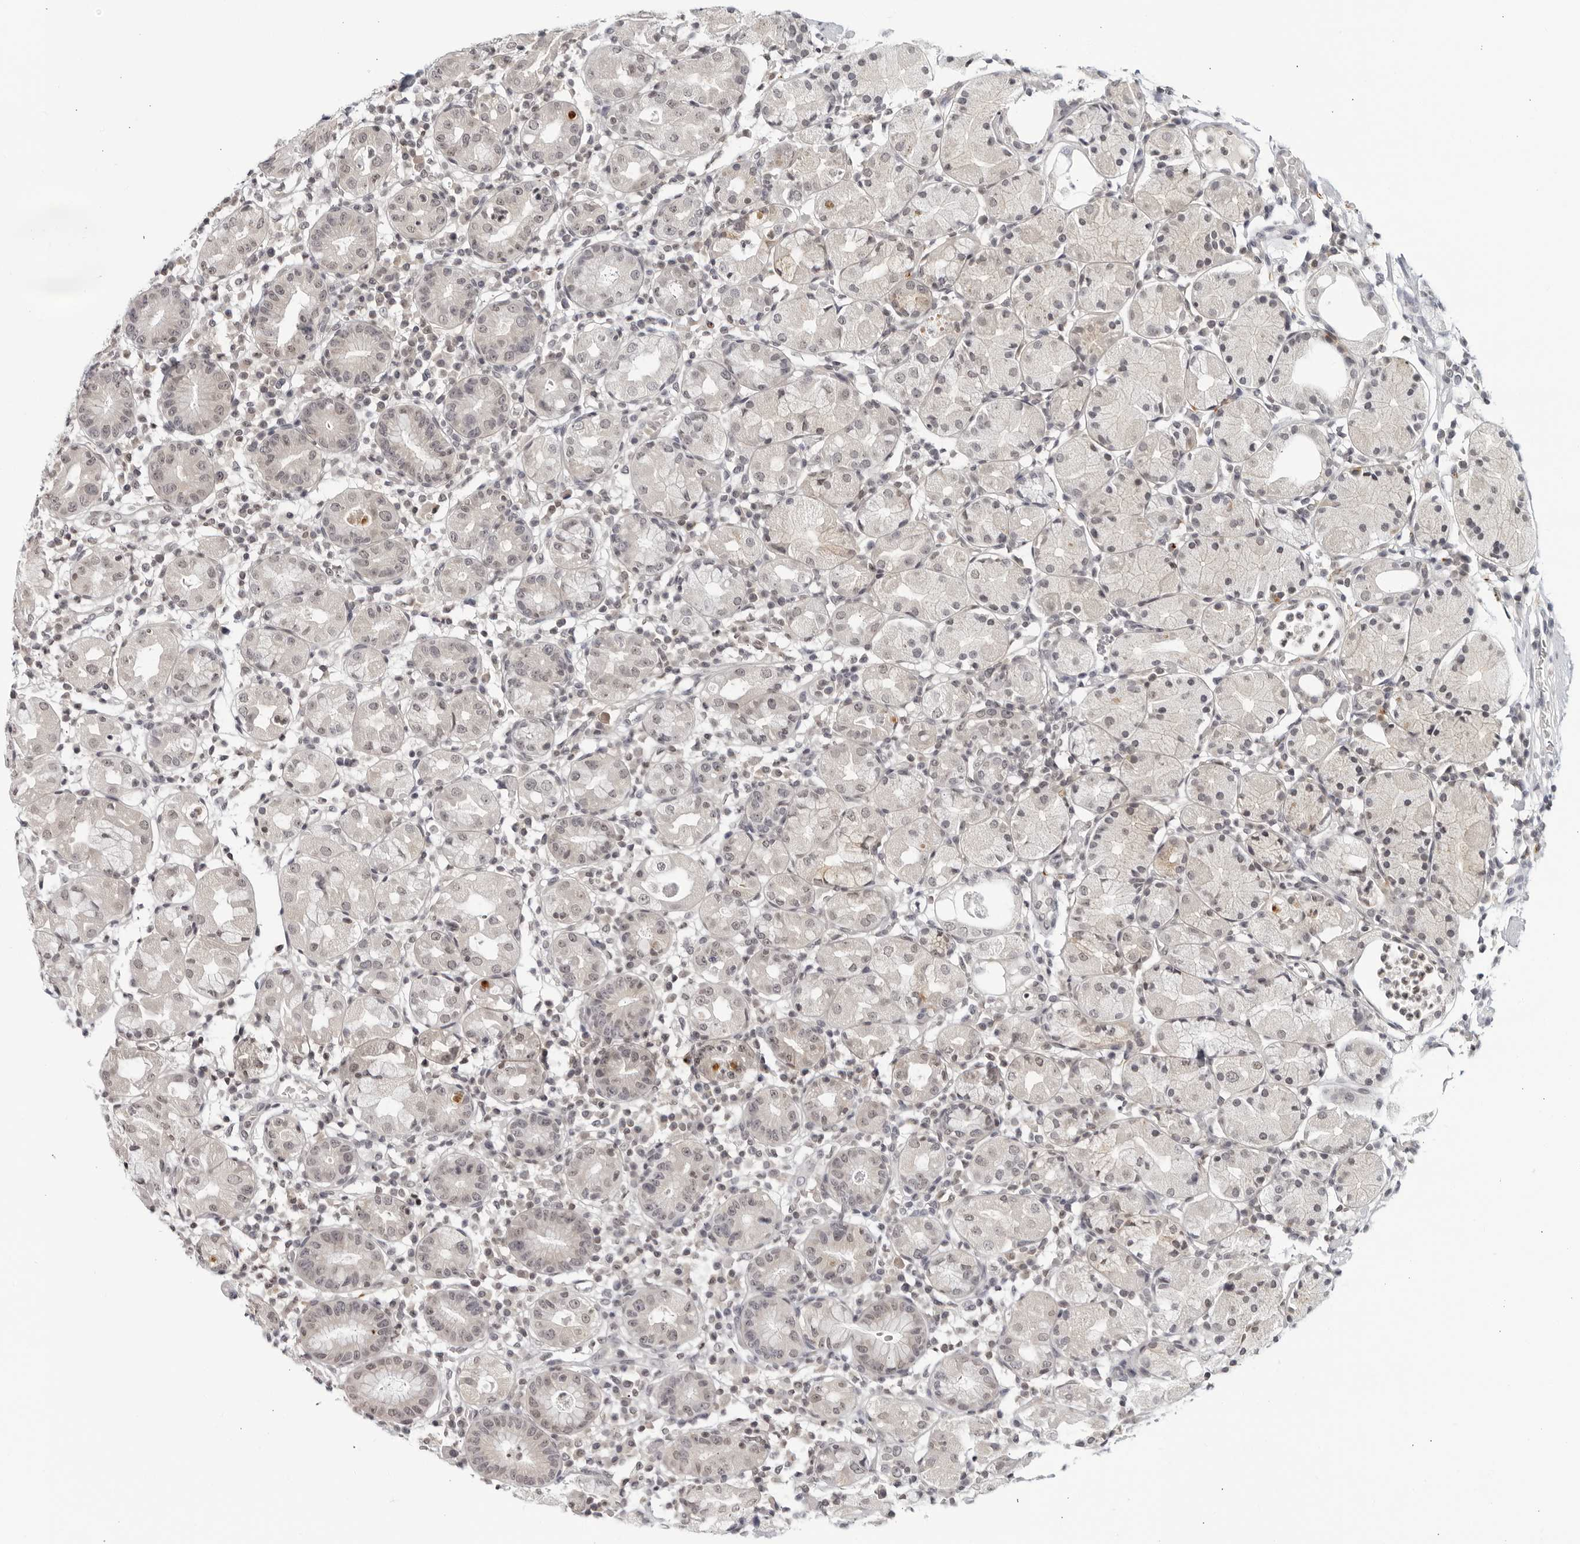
{"staining": {"intensity": "moderate", "quantity": "<25%", "location": "nuclear"}, "tissue": "stomach", "cell_type": "Glandular cells", "image_type": "normal", "snomed": [{"axis": "morphology", "description": "Normal tissue, NOS"}, {"axis": "topography", "description": "Stomach"}, {"axis": "topography", "description": "Stomach, lower"}], "caption": "High-magnification brightfield microscopy of unremarkable stomach stained with DAB (brown) and counterstained with hematoxylin (blue). glandular cells exhibit moderate nuclear staining is seen in approximately<25% of cells. (IHC, brightfield microscopy, high magnification).", "gene": "CC2D1B", "patient": {"sex": "female", "age": 75}}